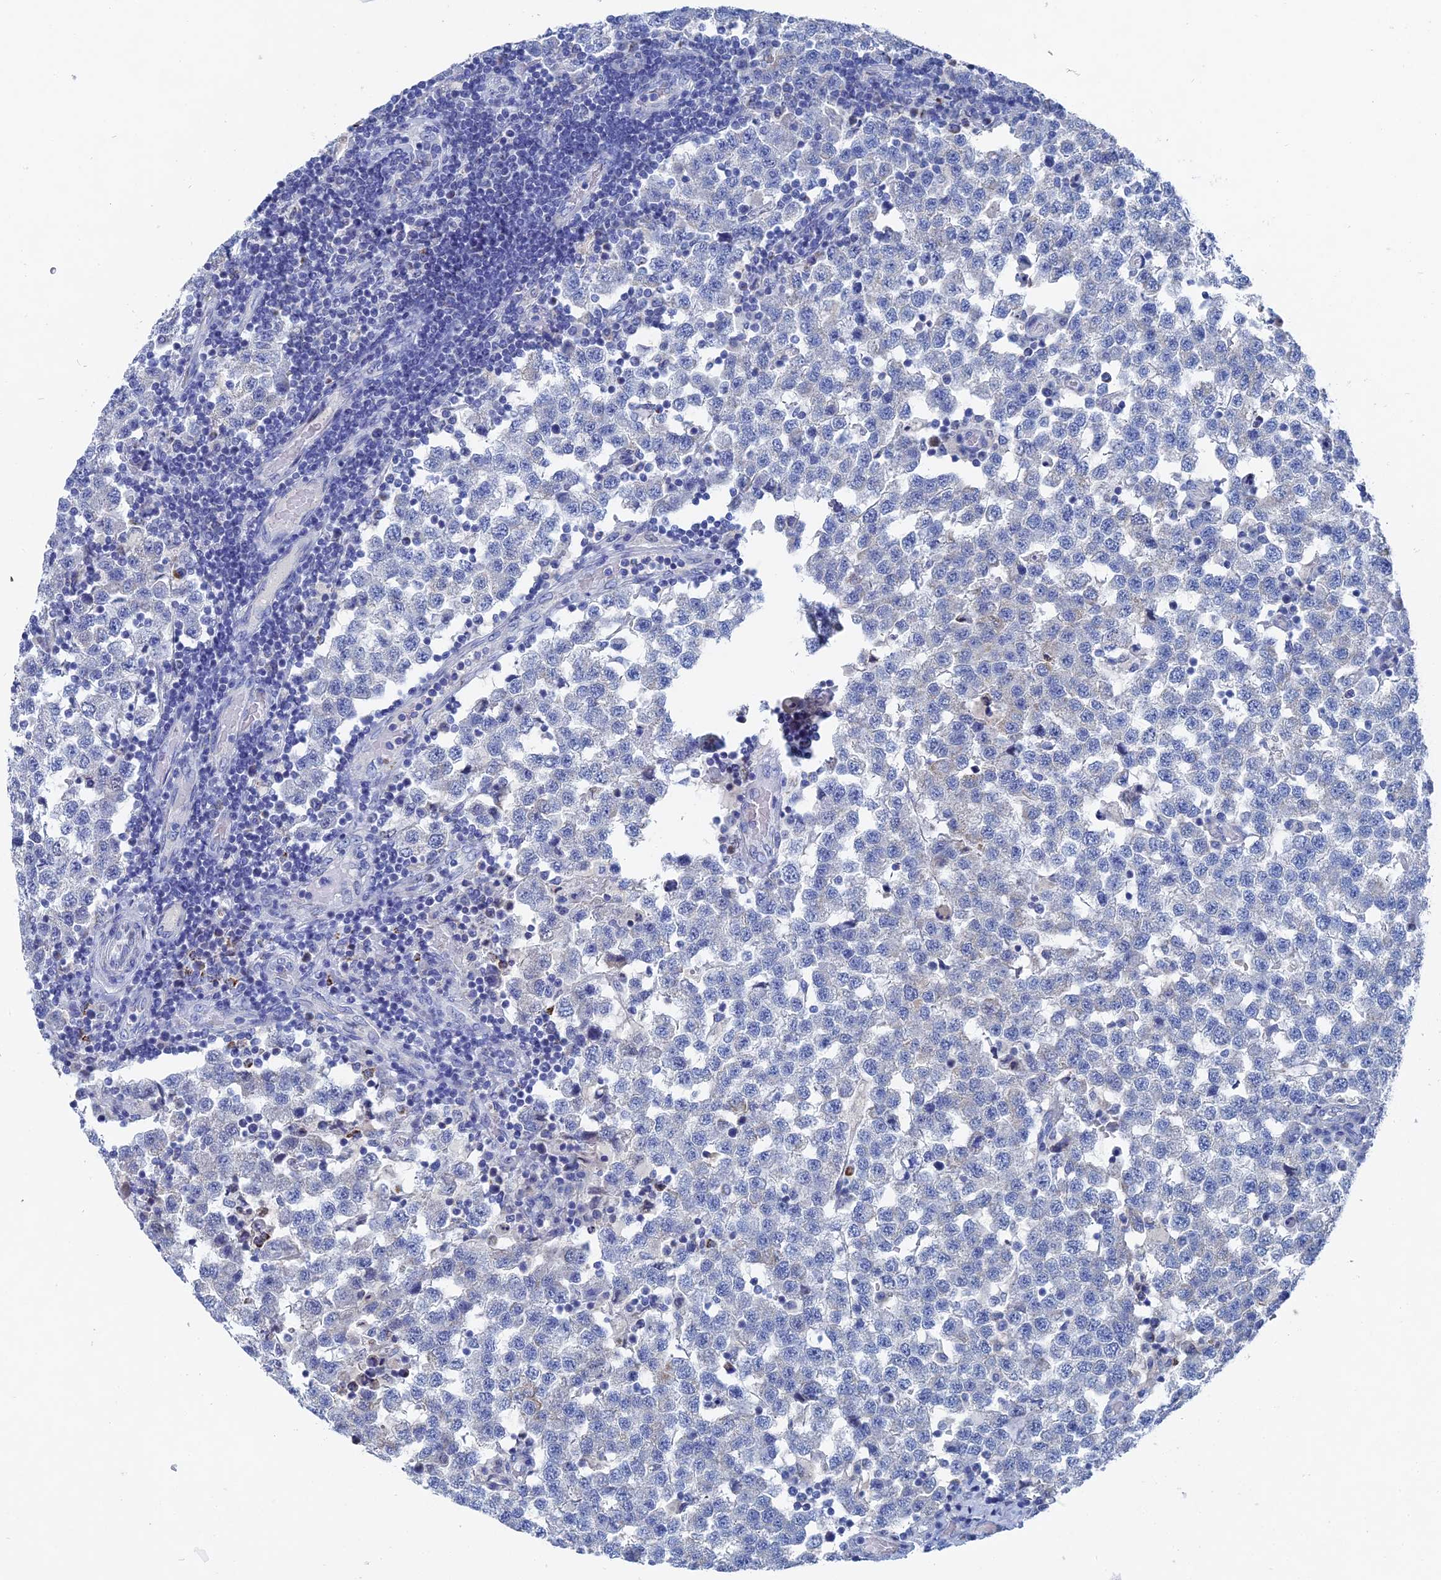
{"staining": {"intensity": "negative", "quantity": "none", "location": "none"}, "tissue": "testis cancer", "cell_type": "Tumor cells", "image_type": "cancer", "snomed": [{"axis": "morphology", "description": "Seminoma, NOS"}, {"axis": "topography", "description": "Testis"}], "caption": "Tumor cells show no significant positivity in testis seminoma. (Immunohistochemistry, brightfield microscopy, high magnification).", "gene": "HIGD1A", "patient": {"sex": "male", "age": 34}}